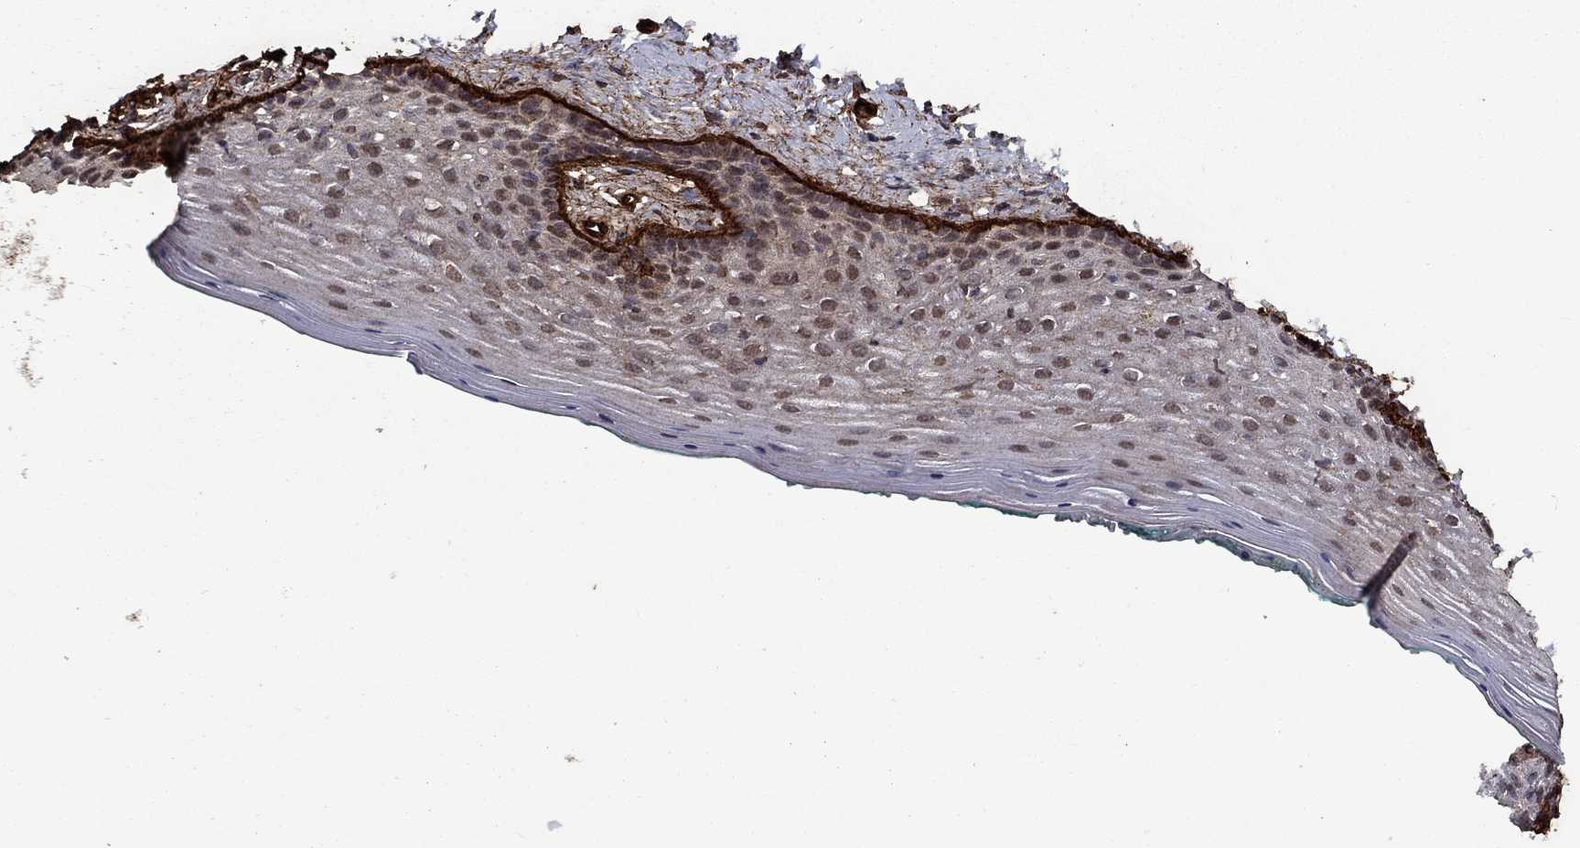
{"staining": {"intensity": "moderate", "quantity": "<25%", "location": "cytoplasmic/membranous,nuclear"}, "tissue": "vagina", "cell_type": "Squamous epithelial cells", "image_type": "normal", "snomed": [{"axis": "morphology", "description": "Normal tissue, NOS"}, {"axis": "topography", "description": "Vagina"}], "caption": "Immunohistochemical staining of unremarkable vagina displays moderate cytoplasmic/membranous,nuclear protein expression in about <25% of squamous epithelial cells.", "gene": "COL18A1", "patient": {"sex": "female", "age": 45}}